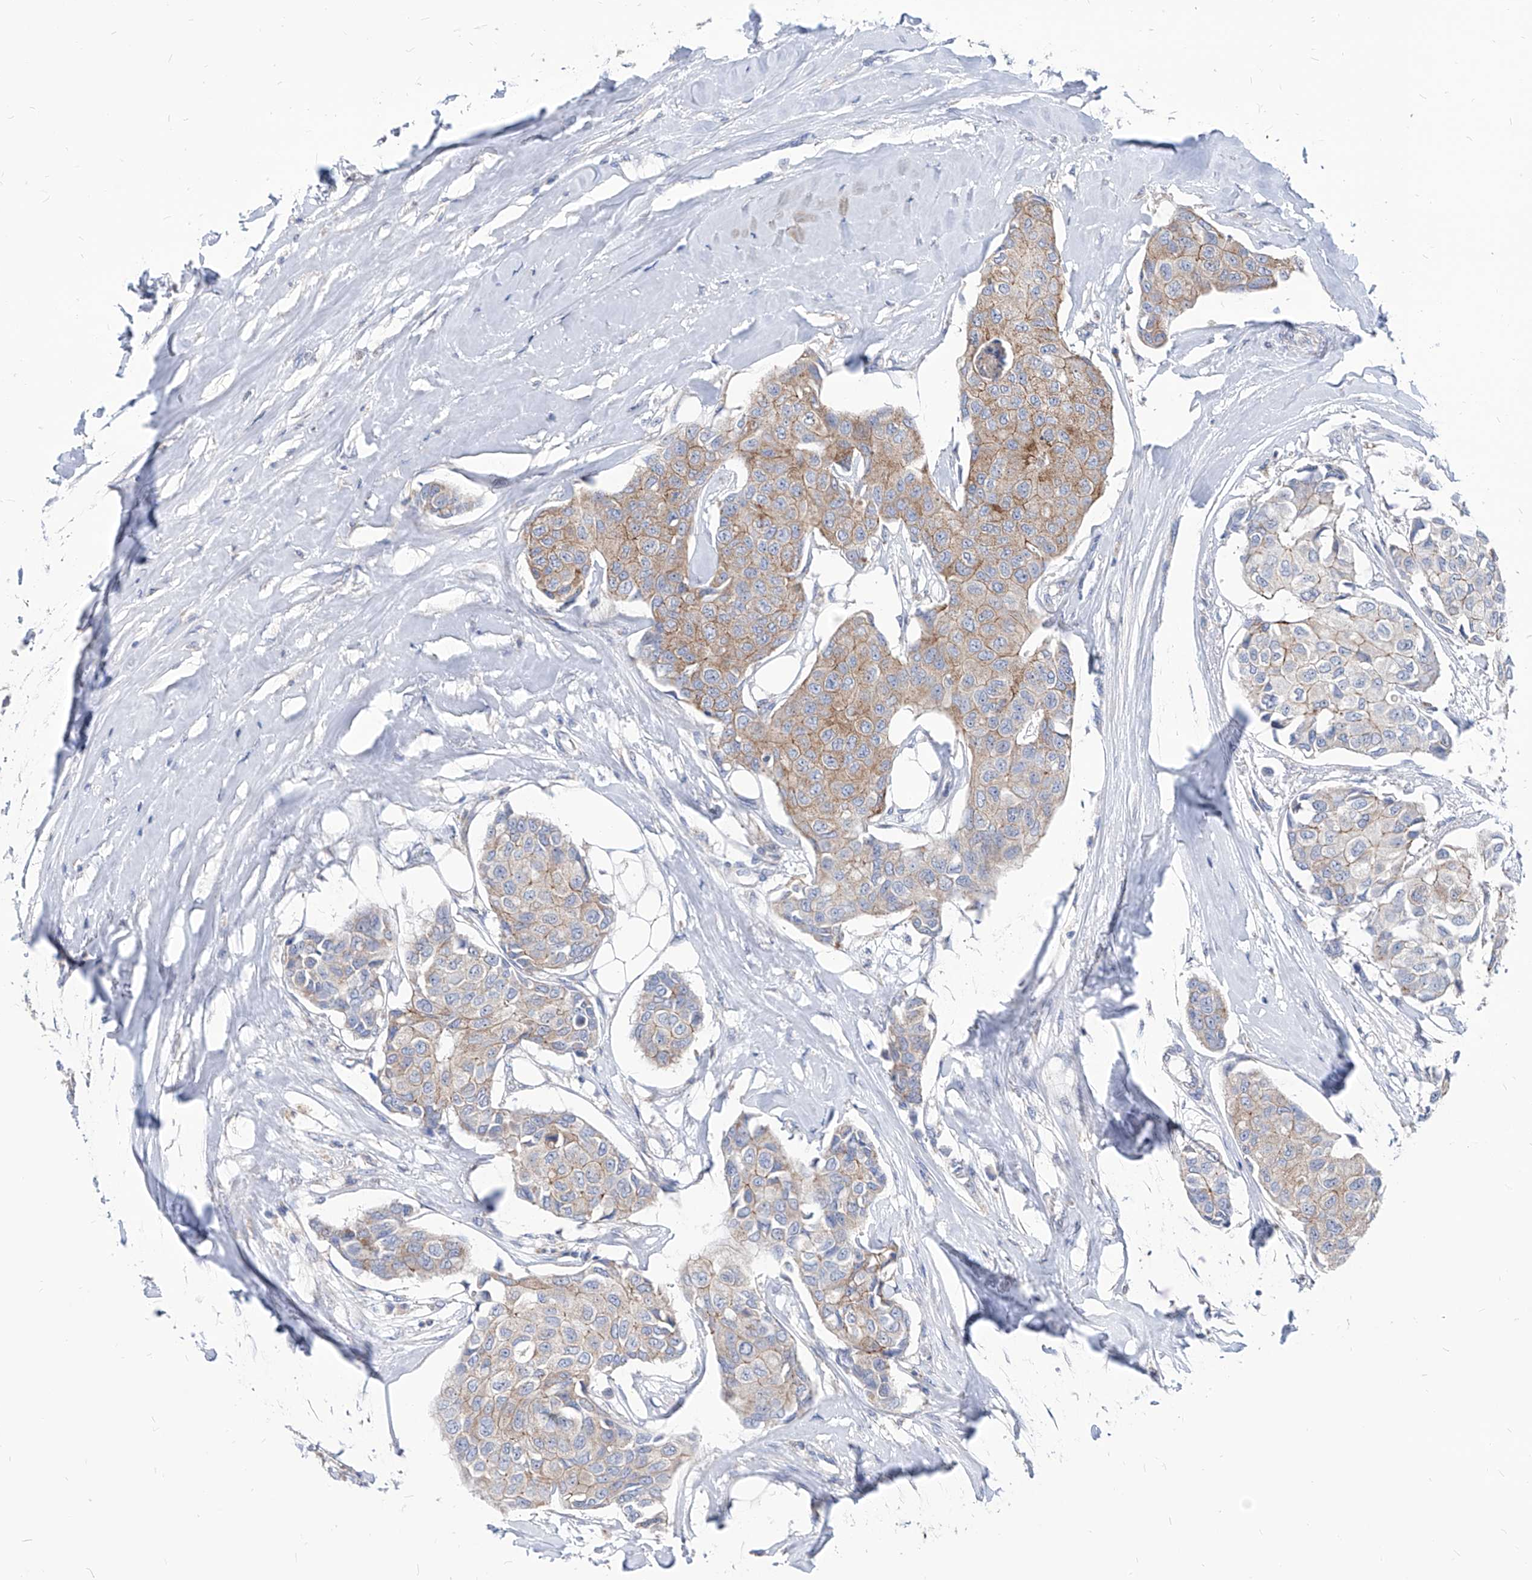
{"staining": {"intensity": "weak", "quantity": "25%-75%", "location": "cytoplasmic/membranous"}, "tissue": "breast cancer", "cell_type": "Tumor cells", "image_type": "cancer", "snomed": [{"axis": "morphology", "description": "Duct carcinoma"}, {"axis": "topography", "description": "Breast"}], "caption": "Weak cytoplasmic/membranous staining for a protein is identified in about 25%-75% of tumor cells of invasive ductal carcinoma (breast) using immunohistochemistry.", "gene": "AGPS", "patient": {"sex": "female", "age": 80}}